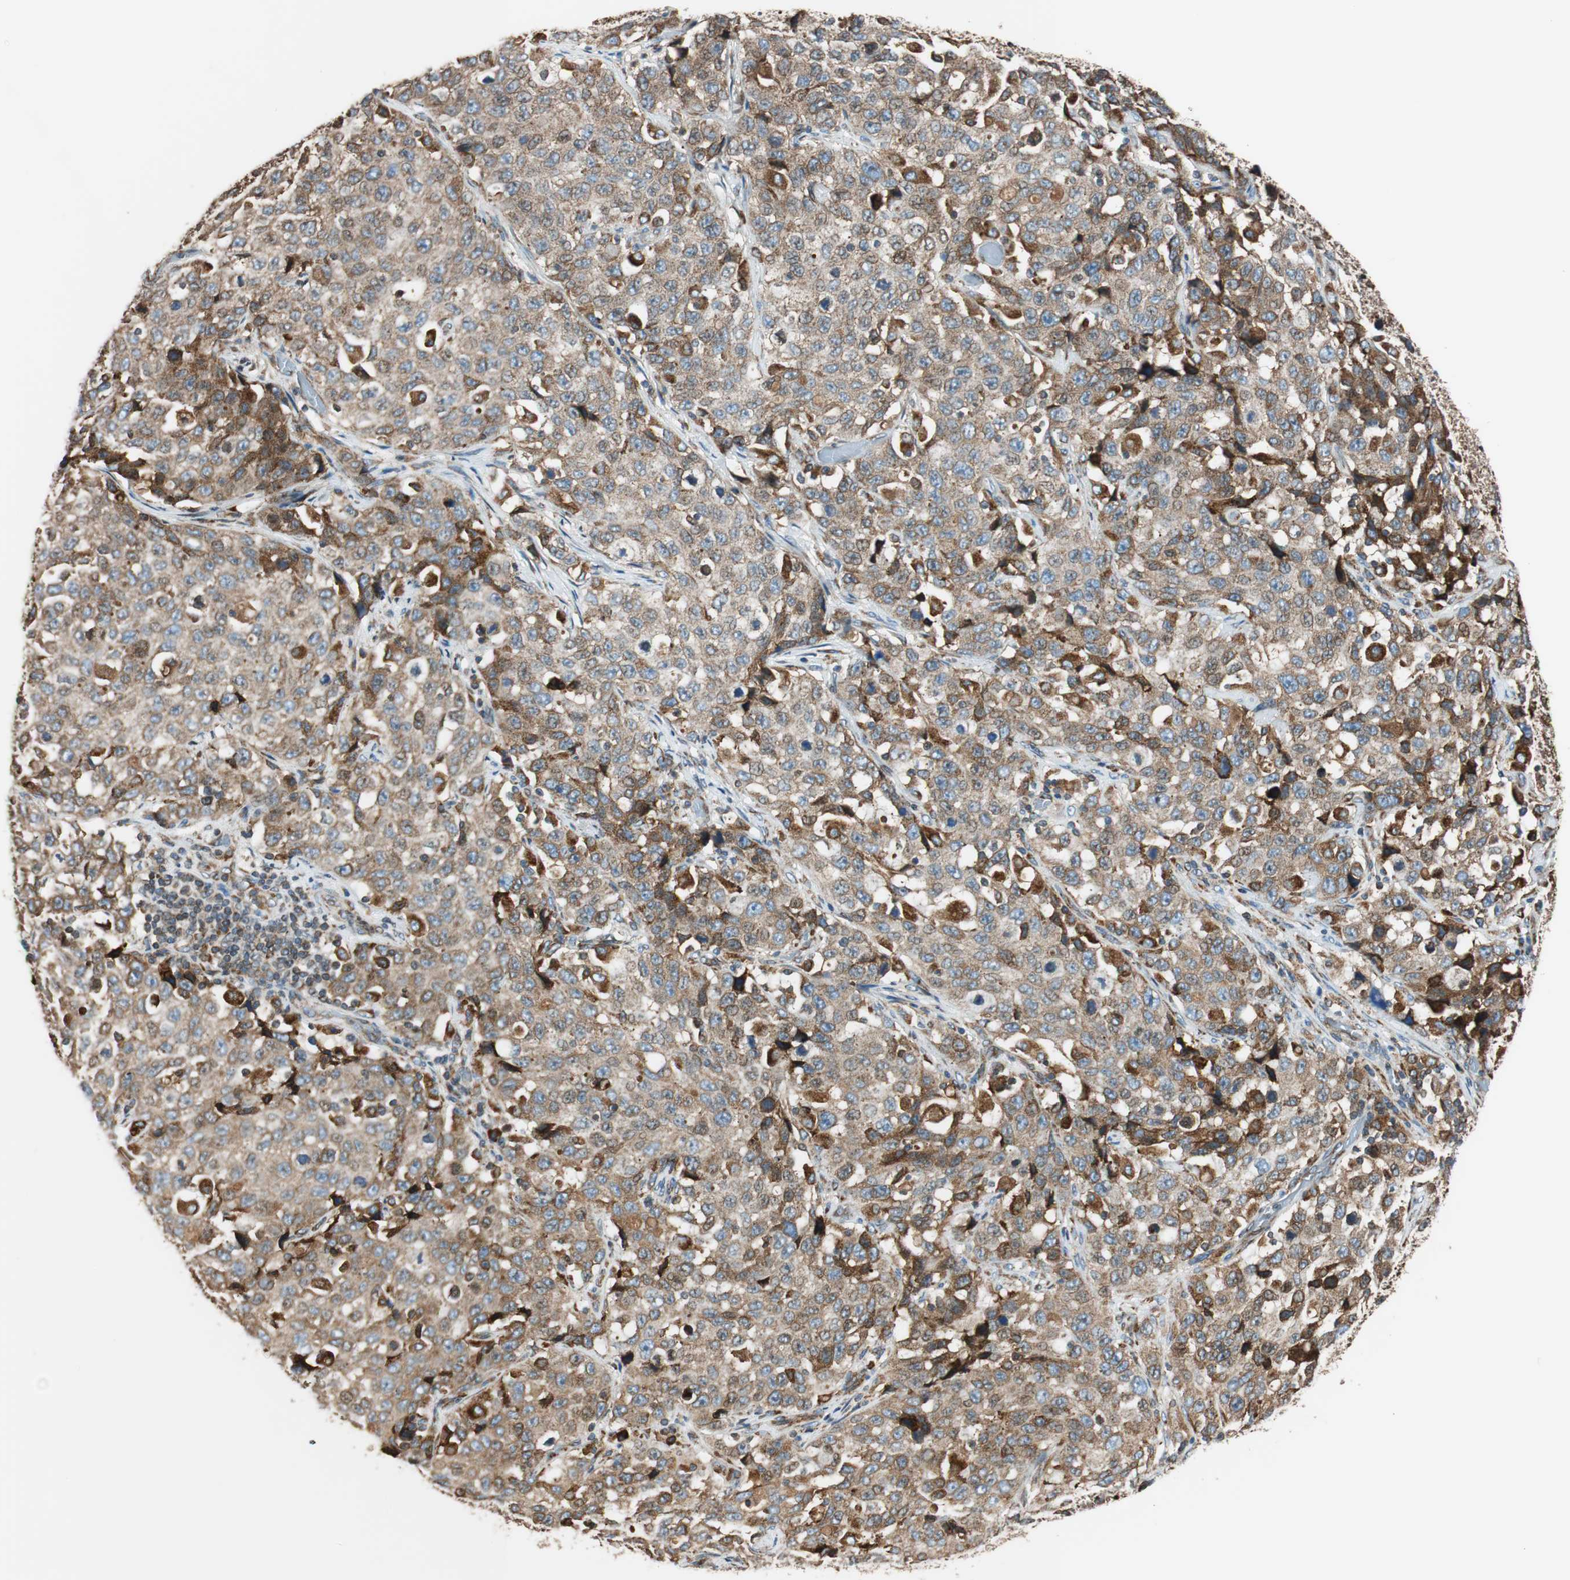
{"staining": {"intensity": "moderate", "quantity": ">75%", "location": "cytoplasmic/membranous"}, "tissue": "stomach cancer", "cell_type": "Tumor cells", "image_type": "cancer", "snomed": [{"axis": "morphology", "description": "Normal tissue, NOS"}, {"axis": "morphology", "description": "Adenocarcinoma, NOS"}, {"axis": "topography", "description": "Stomach"}], "caption": "A high-resolution micrograph shows immunohistochemistry staining of stomach adenocarcinoma, which reveals moderate cytoplasmic/membranous expression in about >75% of tumor cells.", "gene": "PRKCSH", "patient": {"sex": "male", "age": 48}}